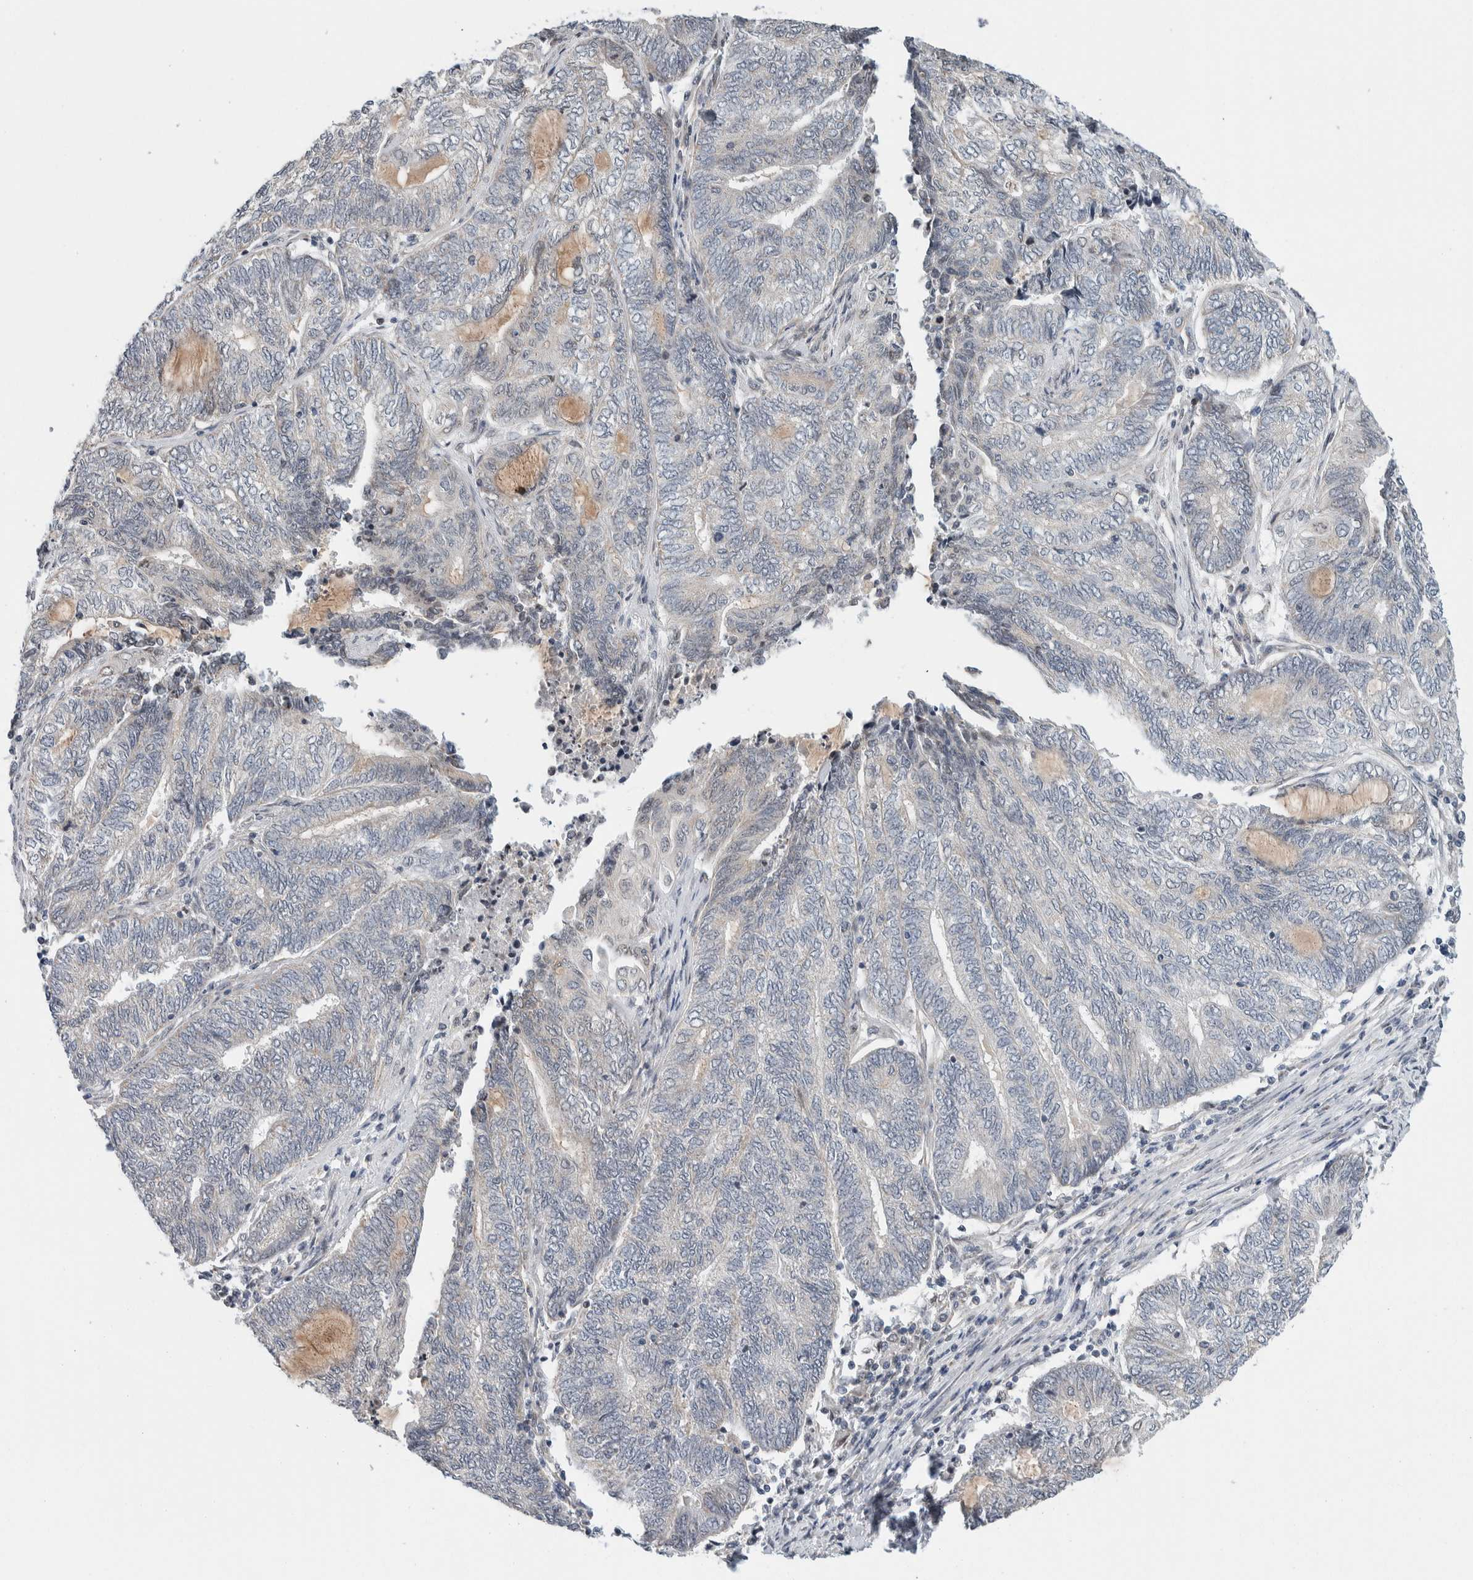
{"staining": {"intensity": "weak", "quantity": "<25%", "location": "nuclear"}, "tissue": "endometrial cancer", "cell_type": "Tumor cells", "image_type": "cancer", "snomed": [{"axis": "morphology", "description": "Adenocarcinoma, NOS"}, {"axis": "topography", "description": "Uterus"}, {"axis": "topography", "description": "Endometrium"}], "caption": "Immunohistochemical staining of human endometrial cancer (adenocarcinoma) reveals no significant expression in tumor cells. (Stains: DAB (3,3'-diaminobenzidine) immunohistochemistry with hematoxylin counter stain, Microscopy: brightfield microscopy at high magnification).", "gene": "NEUROD1", "patient": {"sex": "female", "age": 70}}